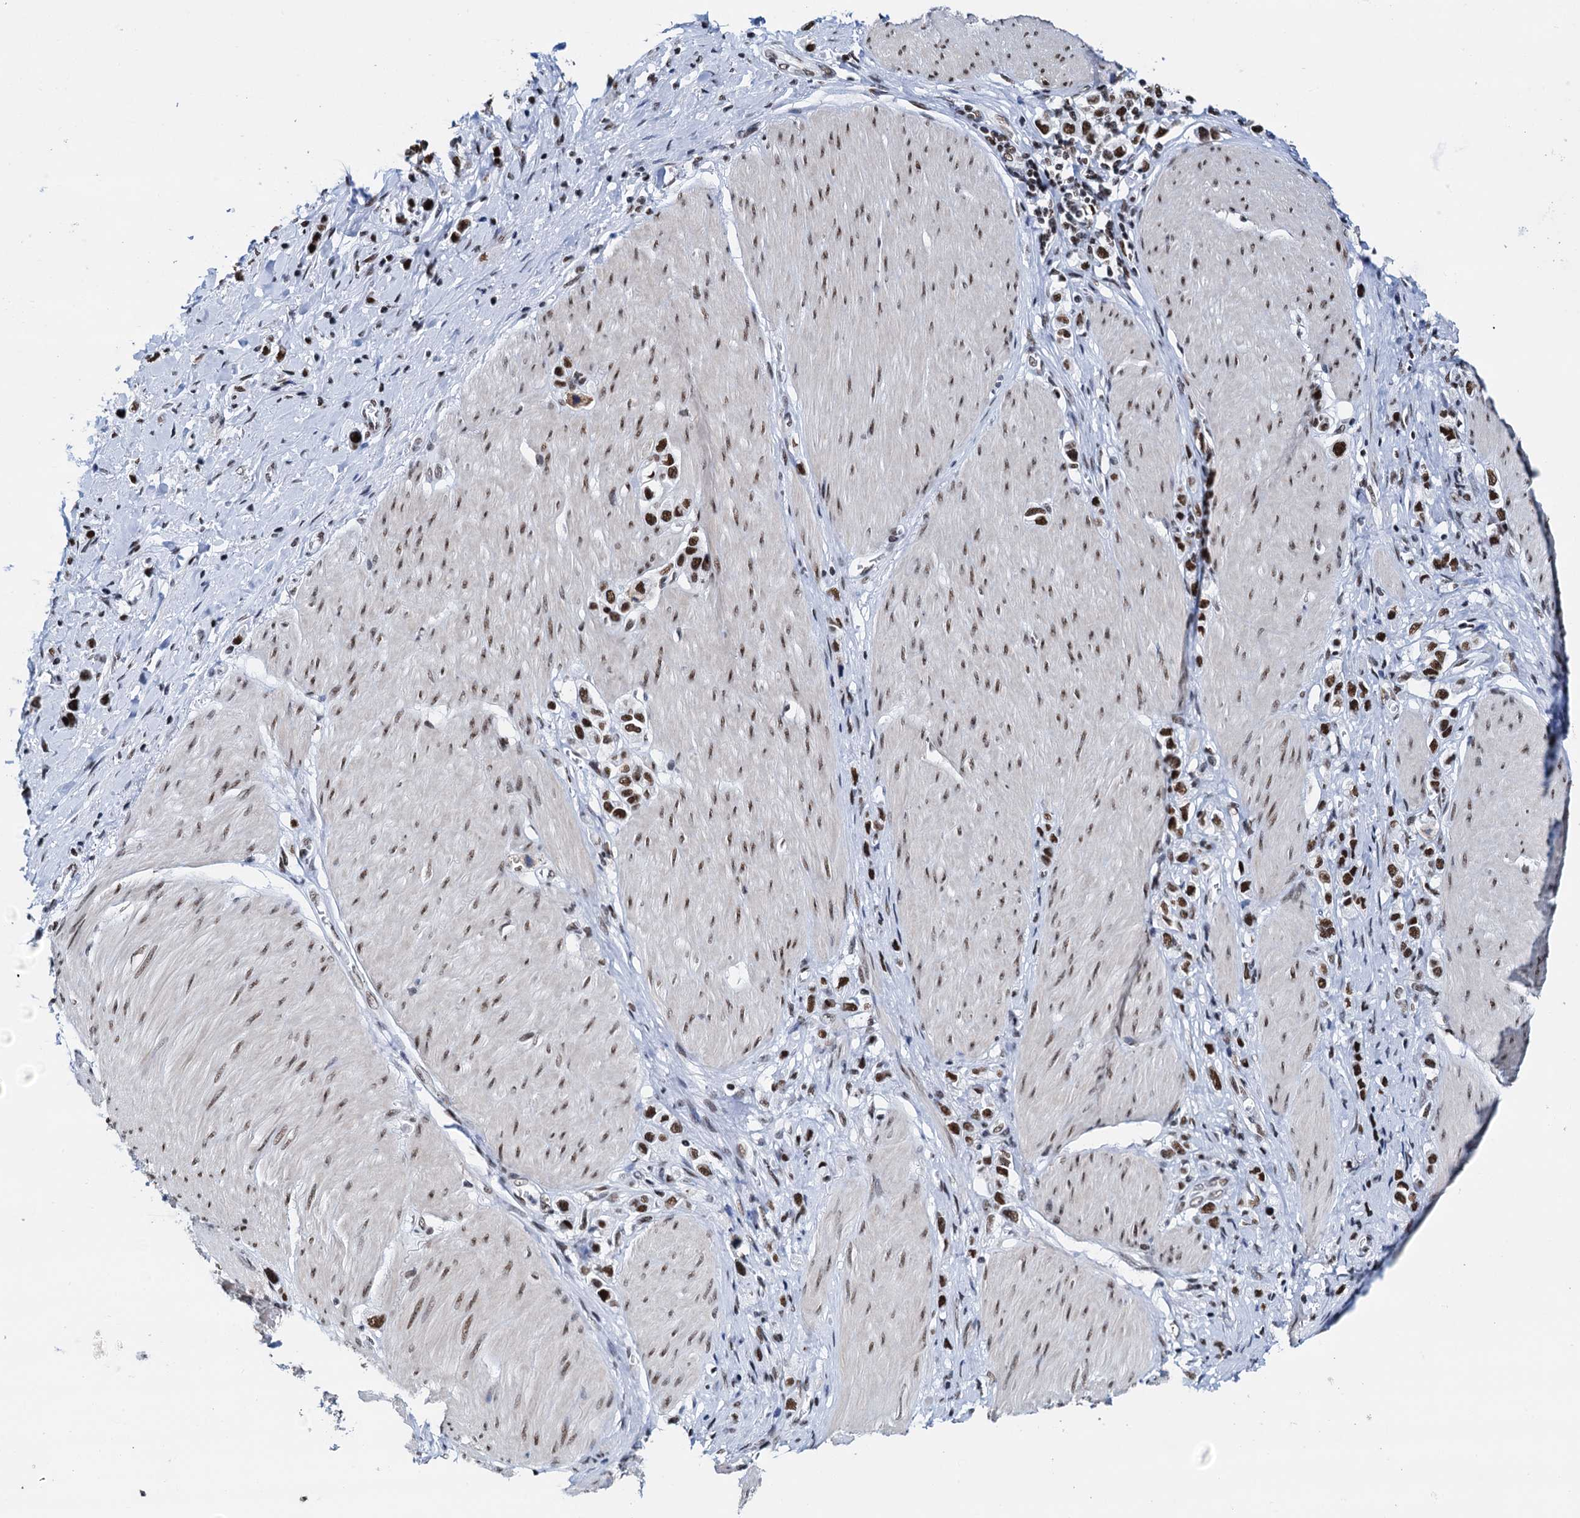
{"staining": {"intensity": "strong", "quantity": ">75%", "location": "nuclear"}, "tissue": "stomach cancer", "cell_type": "Tumor cells", "image_type": "cancer", "snomed": [{"axis": "morphology", "description": "Normal tissue, NOS"}, {"axis": "morphology", "description": "Adenocarcinoma, NOS"}, {"axis": "topography", "description": "Stomach, upper"}, {"axis": "topography", "description": "Stomach"}], "caption": "High-magnification brightfield microscopy of adenocarcinoma (stomach) stained with DAB (brown) and counterstained with hematoxylin (blue). tumor cells exhibit strong nuclear expression is present in approximately>75% of cells.", "gene": "SLTM", "patient": {"sex": "female", "age": 65}}